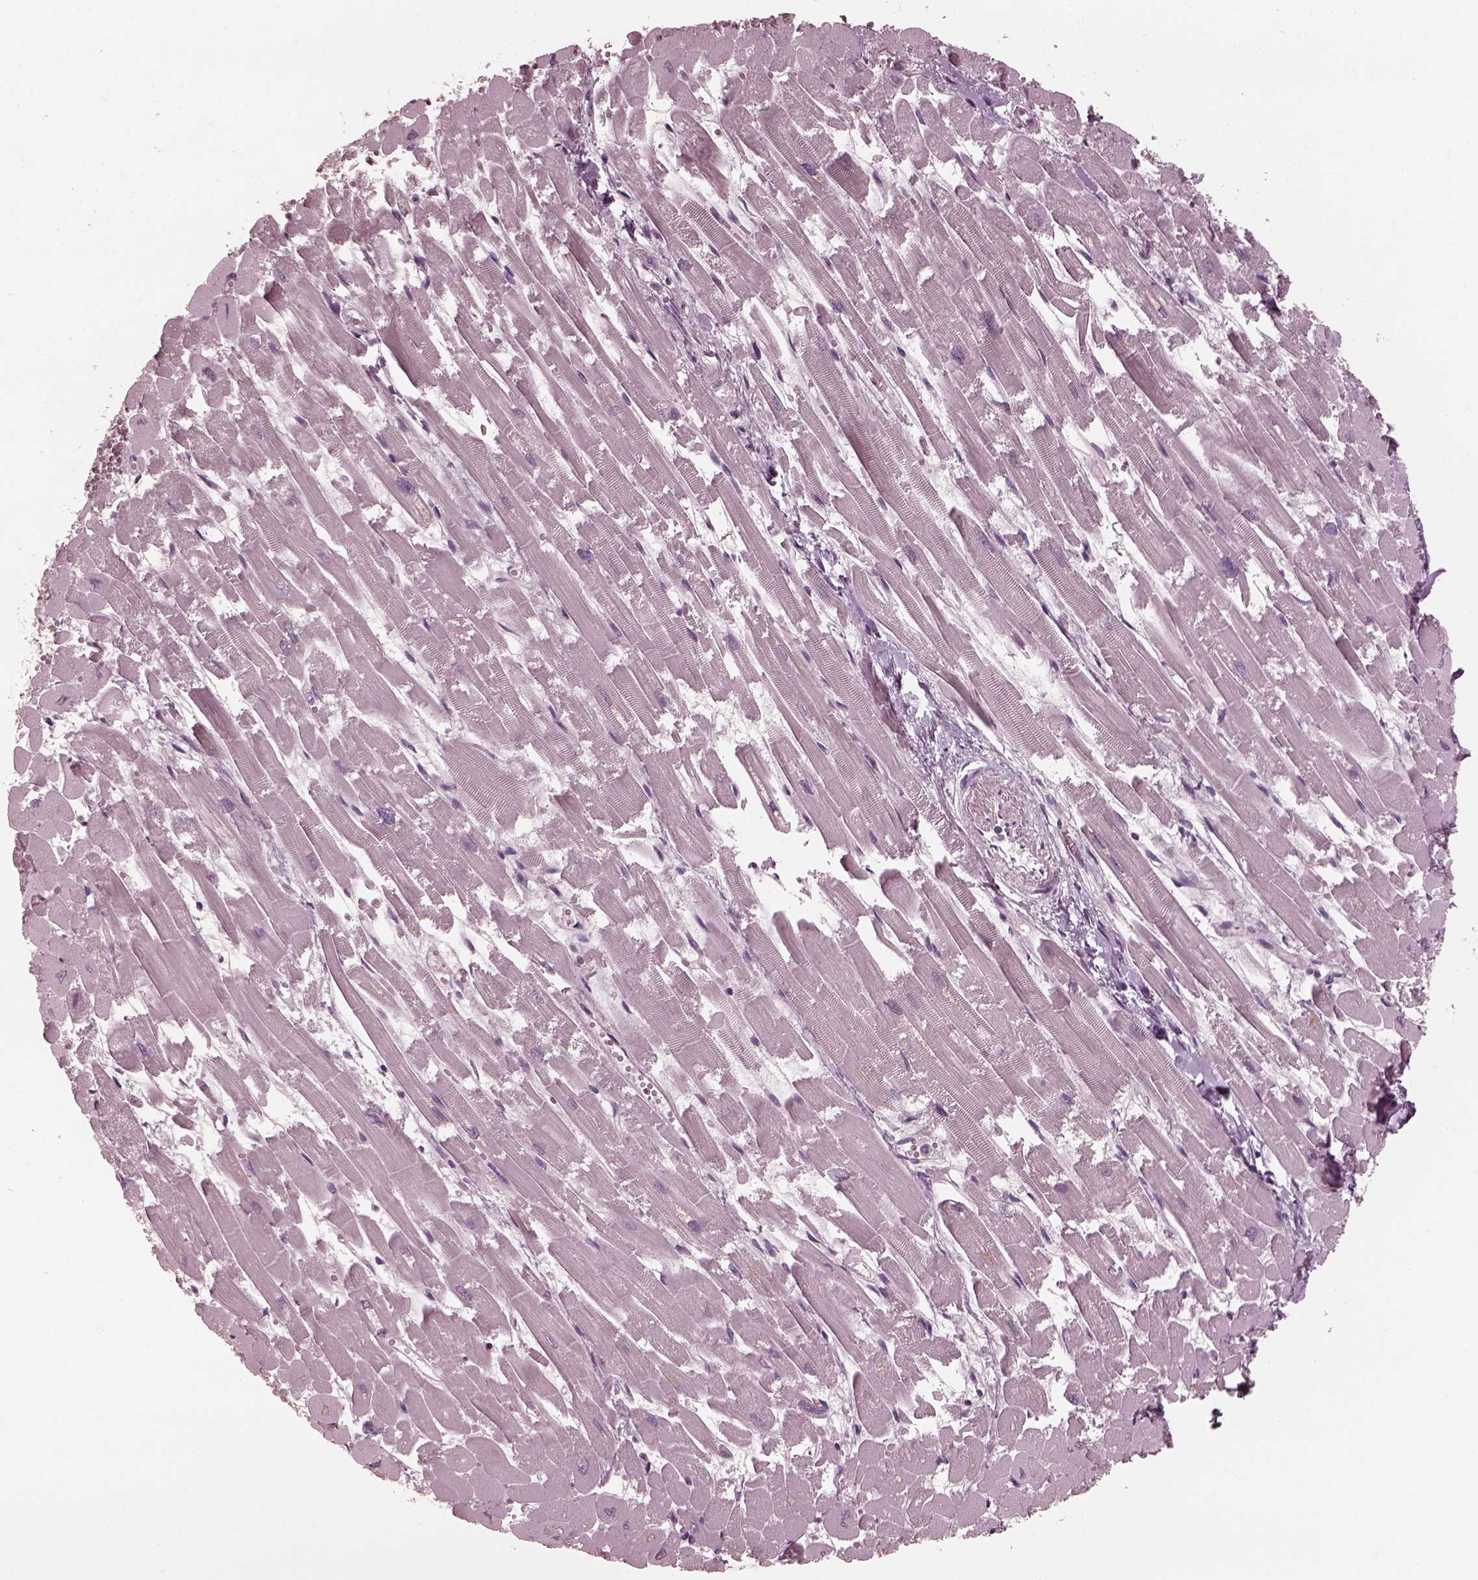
{"staining": {"intensity": "negative", "quantity": "none", "location": "none"}, "tissue": "heart muscle", "cell_type": "Cardiomyocytes", "image_type": "normal", "snomed": [{"axis": "morphology", "description": "Normal tissue, NOS"}, {"axis": "topography", "description": "Heart"}], "caption": "The histopathology image demonstrates no significant staining in cardiomyocytes of heart muscle.", "gene": "CGA", "patient": {"sex": "female", "age": 52}}